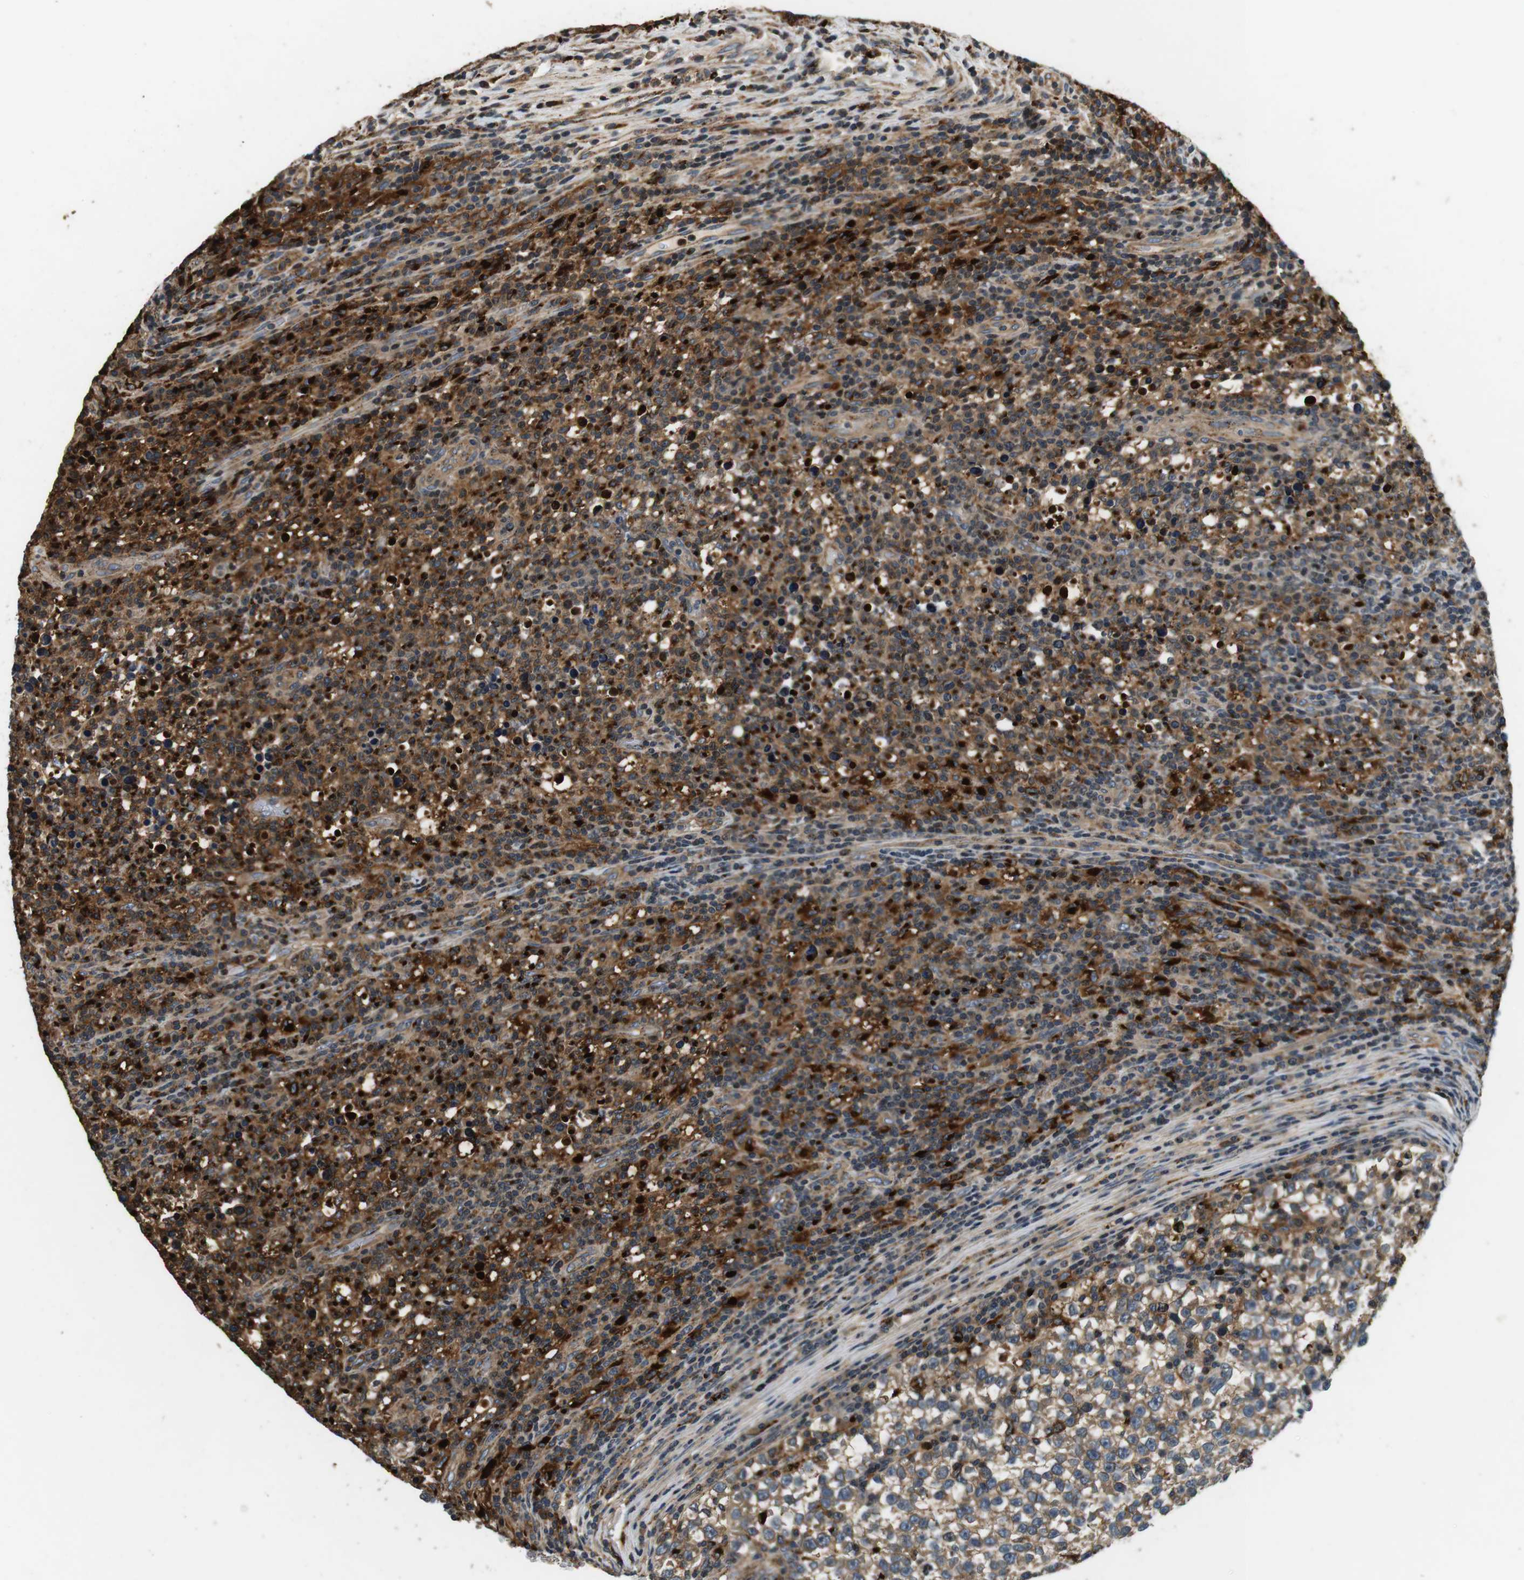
{"staining": {"intensity": "moderate", "quantity": "25%-75%", "location": "cytoplasmic/membranous"}, "tissue": "testis cancer", "cell_type": "Tumor cells", "image_type": "cancer", "snomed": [{"axis": "morphology", "description": "Normal tissue, NOS"}, {"axis": "morphology", "description": "Seminoma, NOS"}, {"axis": "topography", "description": "Testis"}], "caption": "Approximately 25%-75% of tumor cells in testis cancer (seminoma) reveal moderate cytoplasmic/membranous protein expression as visualized by brown immunohistochemical staining.", "gene": "TXNRD1", "patient": {"sex": "male", "age": 43}}